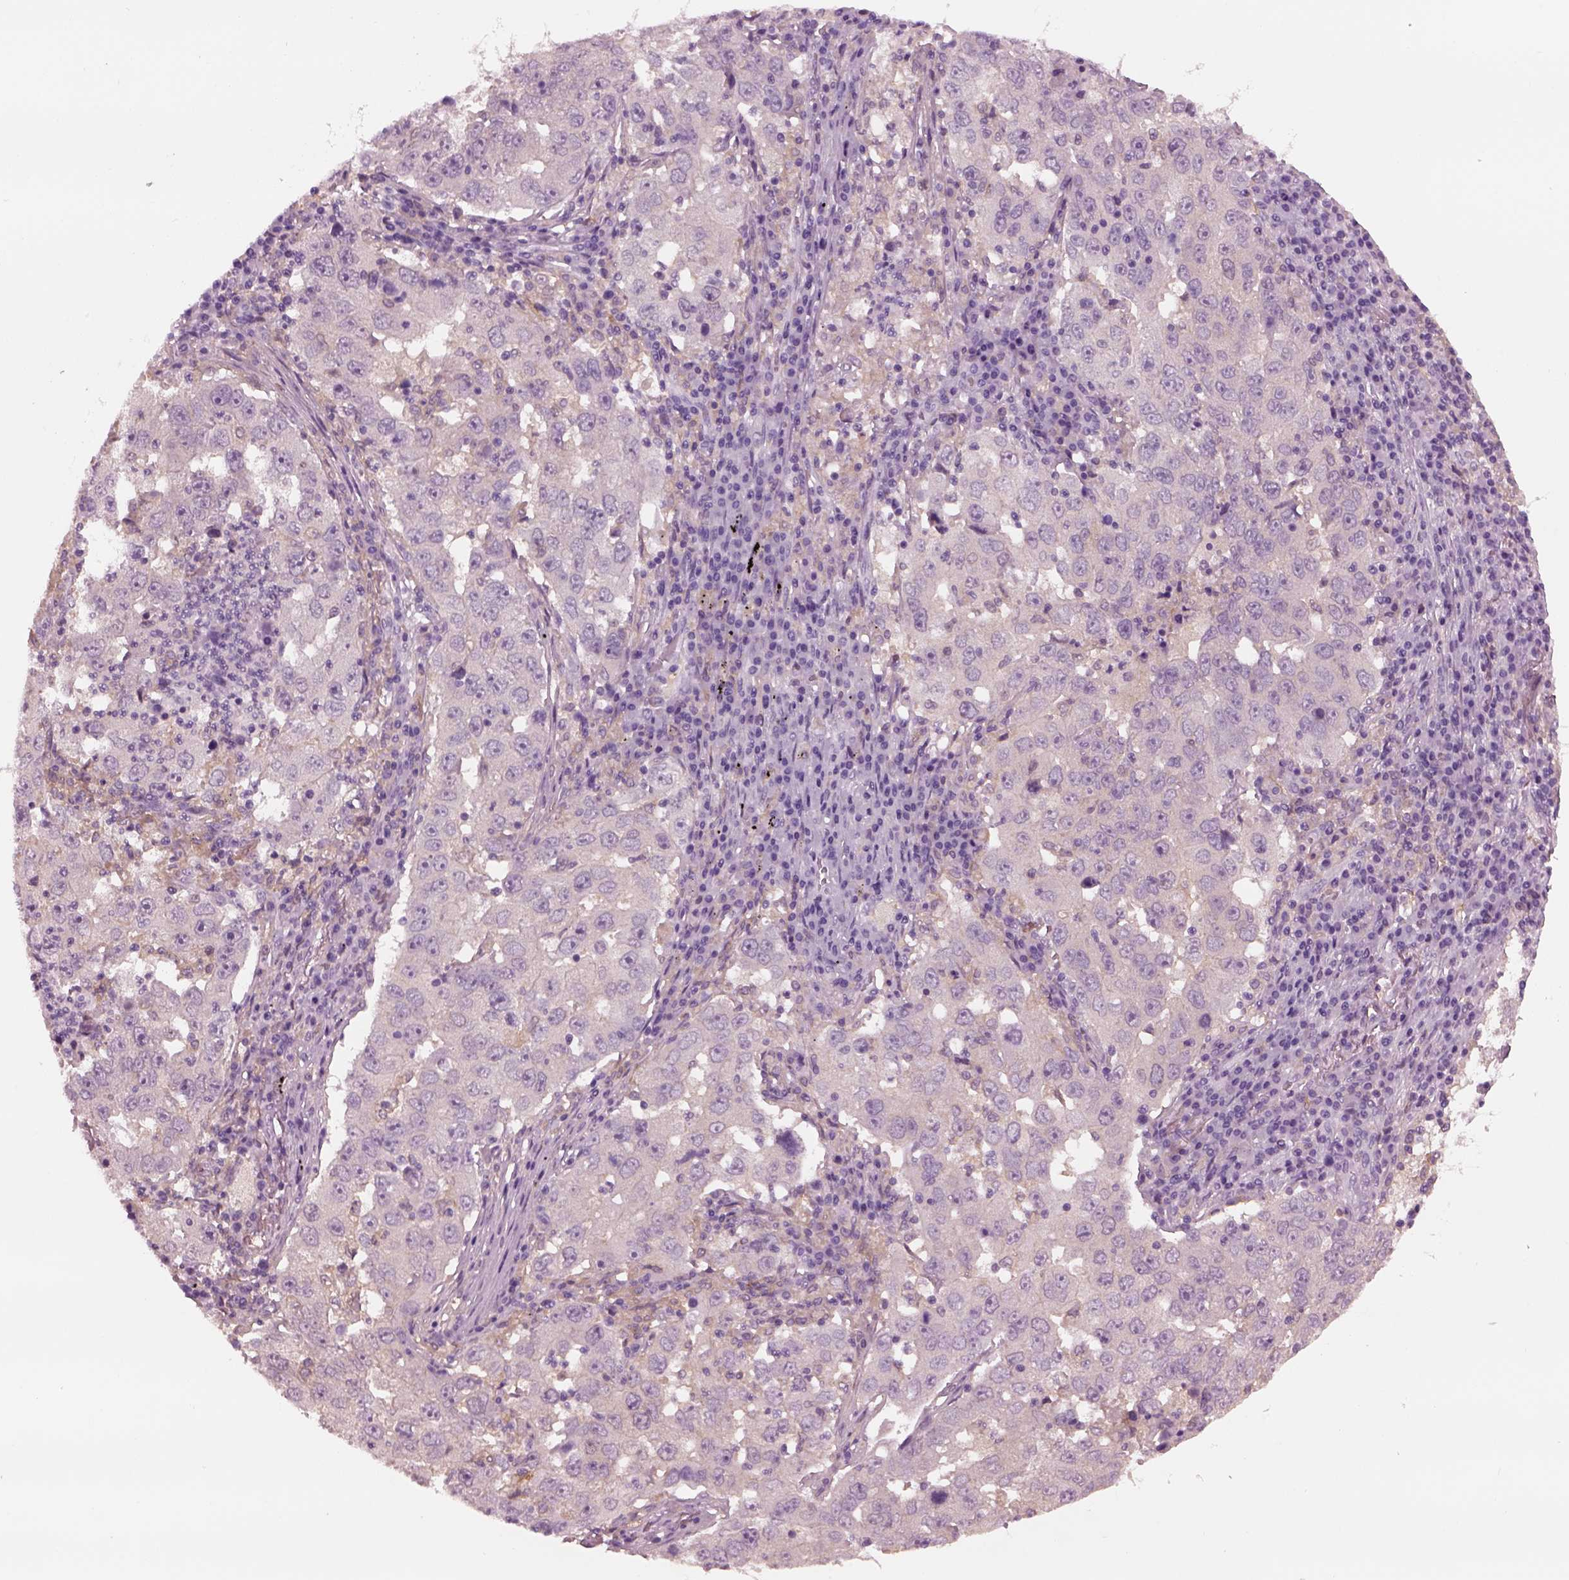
{"staining": {"intensity": "negative", "quantity": "none", "location": "none"}, "tissue": "lung cancer", "cell_type": "Tumor cells", "image_type": "cancer", "snomed": [{"axis": "morphology", "description": "Adenocarcinoma, NOS"}, {"axis": "topography", "description": "Lung"}], "caption": "Tumor cells are negative for protein expression in human lung adenocarcinoma. (Brightfield microscopy of DAB (3,3'-diaminobenzidine) IHC at high magnification).", "gene": "SHTN1", "patient": {"sex": "male", "age": 73}}